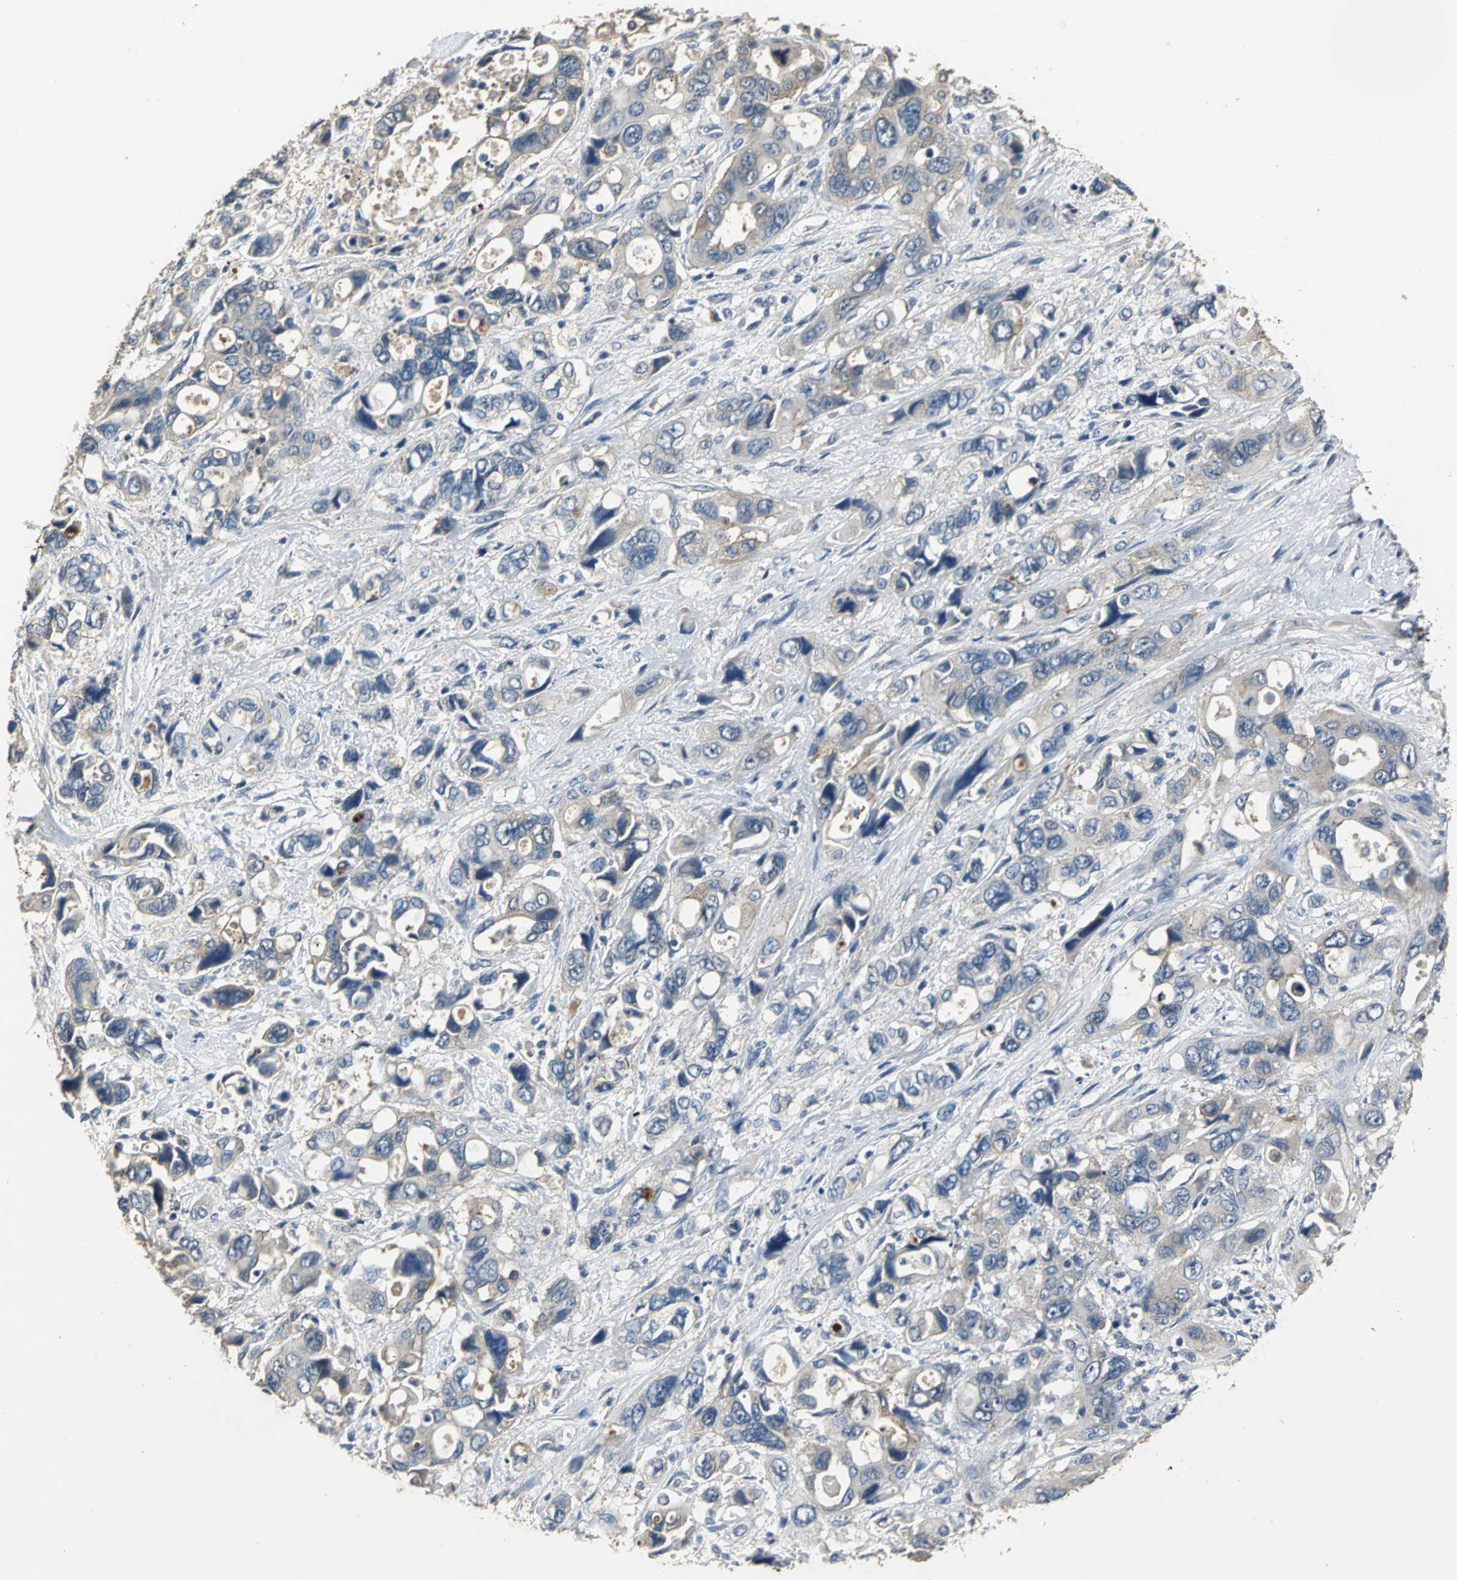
{"staining": {"intensity": "weak", "quantity": ">75%", "location": "cytoplasmic/membranous"}, "tissue": "pancreatic cancer", "cell_type": "Tumor cells", "image_type": "cancer", "snomed": [{"axis": "morphology", "description": "Adenocarcinoma, NOS"}, {"axis": "topography", "description": "Pancreas"}], "caption": "Immunohistochemistry image of human pancreatic cancer (adenocarcinoma) stained for a protein (brown), which exhibits low levels of weak cytoplasmic/membranous positivity in approximately >75% of tumor cells.", "gene": "OCLN", "patient": {"sex": "male", "age": 46}}